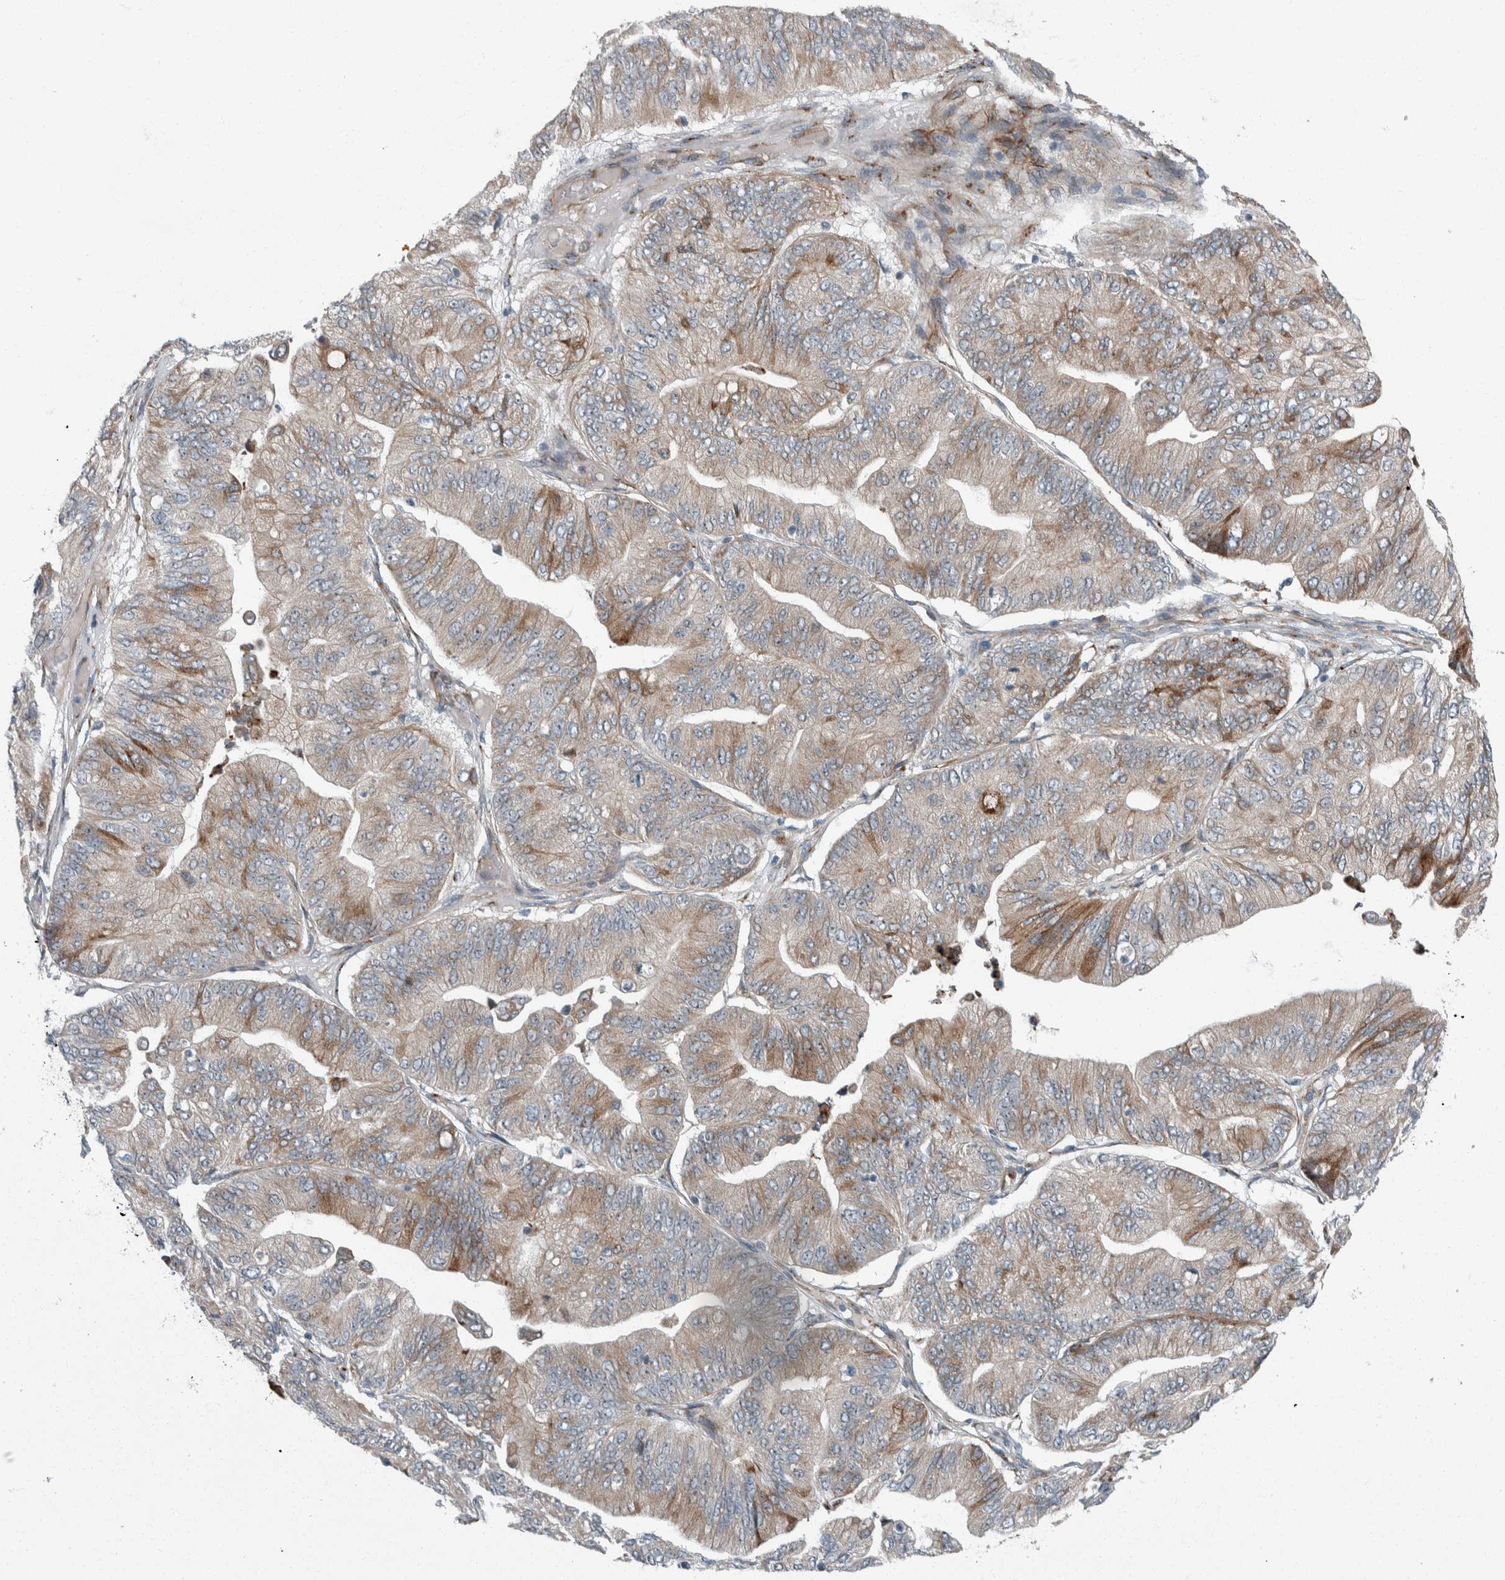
{"staining": {"intensity": "moderate", "quantity": "25%-75%", "location": "cytoplasmic/membranous"}, "tissue": "ovarian cancer", "cell_type": "Tumor cells", "image_type": "cancer", "snomed": [{"axis": "morphology", "description": "Cystadenocarcinoma, mucinous, NOS"}, {"axis": "topography", "description": "Ovary"}], "caption": "Protein expression analysis of ovarian cancer (mucinous cystadenocarcinoma) displays moderate cytoplasmic/membranous positivity in about 25%-75% of tumor cells.", "gene": "USP25", "patient": {"sex": "female", "age": 61}}